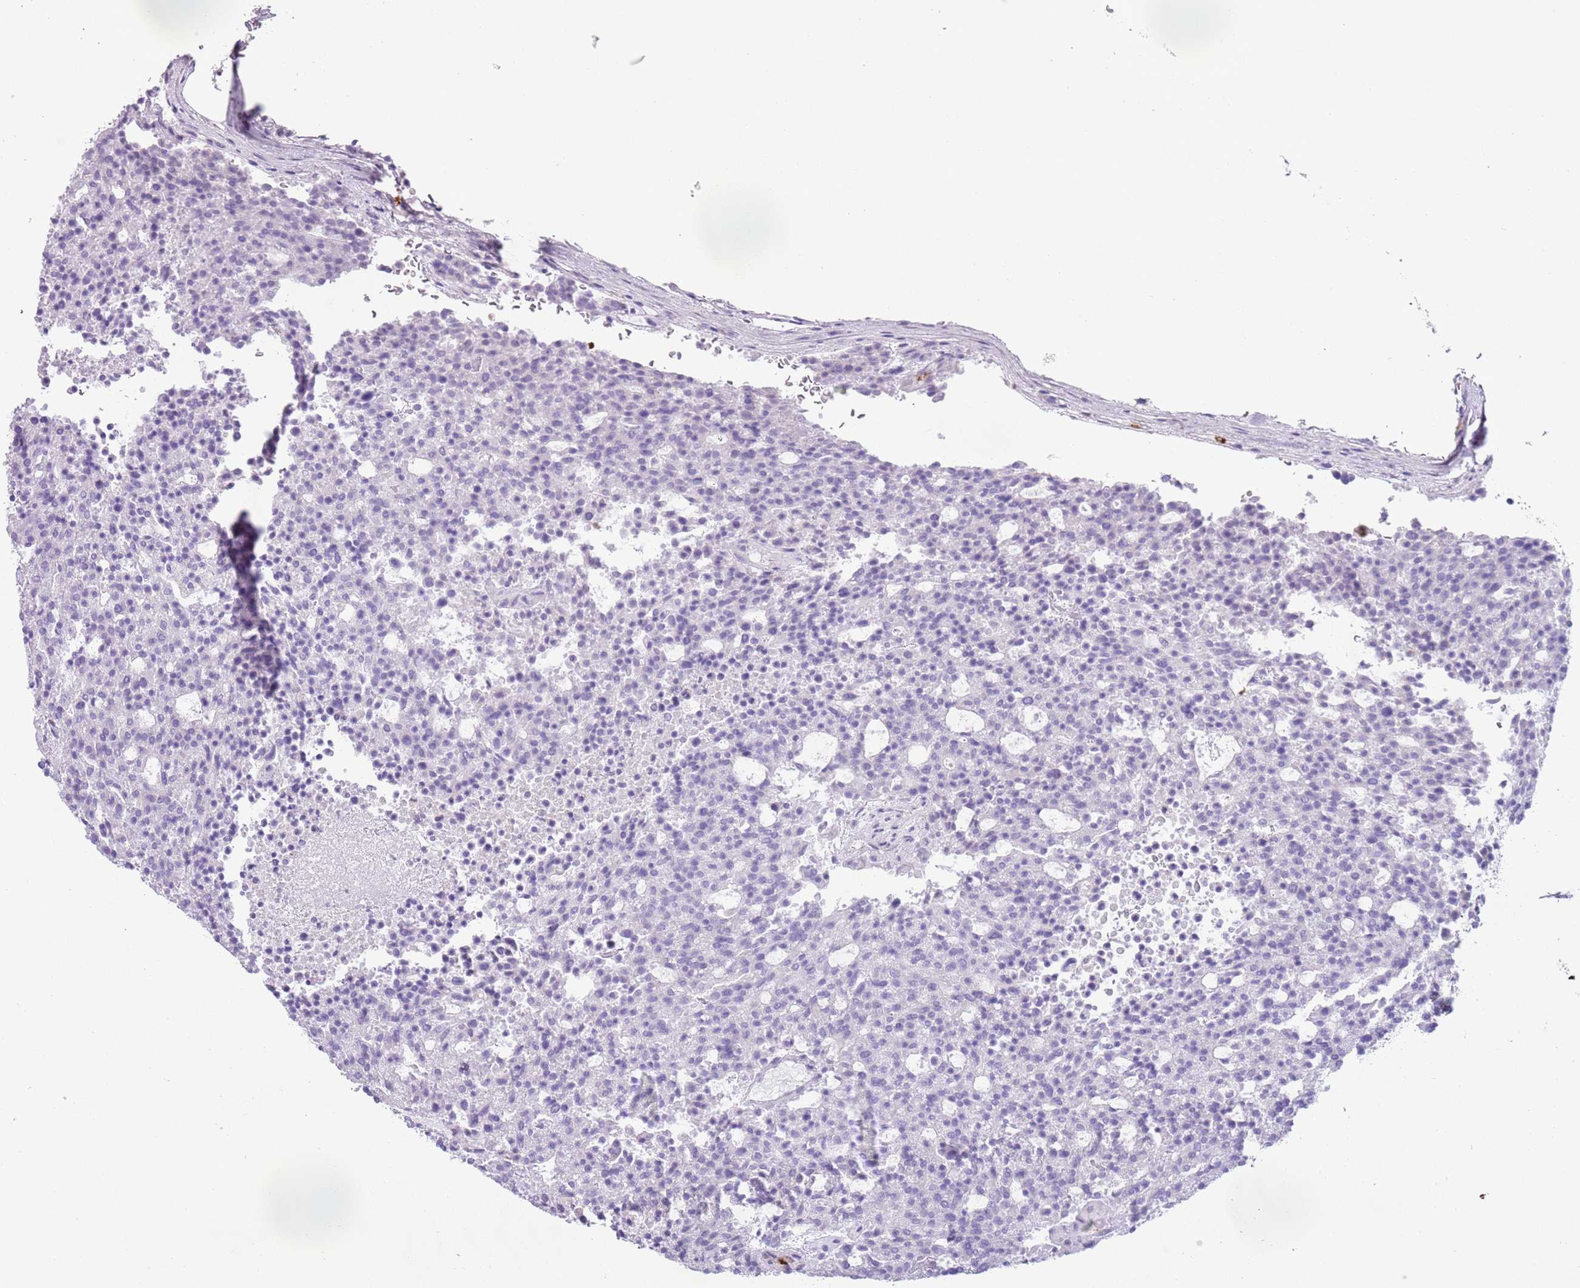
{"staining": {"intensity": "negative", "quantity": "none", "location": "none"}, "tissue": "carcinoid", "cell_type": "Tumor cells", "image_type": "cancer", "snomed": [{"axis": "morphology", "description": "Carcinoid, malignant, NOS"}, {"axis": "topography", "description": "Pancreas"}], "caption": "Tumor cells are negative for brown protein staining in carcinoid (malignant).", "gene": "CD177", "patient": {"sex": "female", "age": 54}}